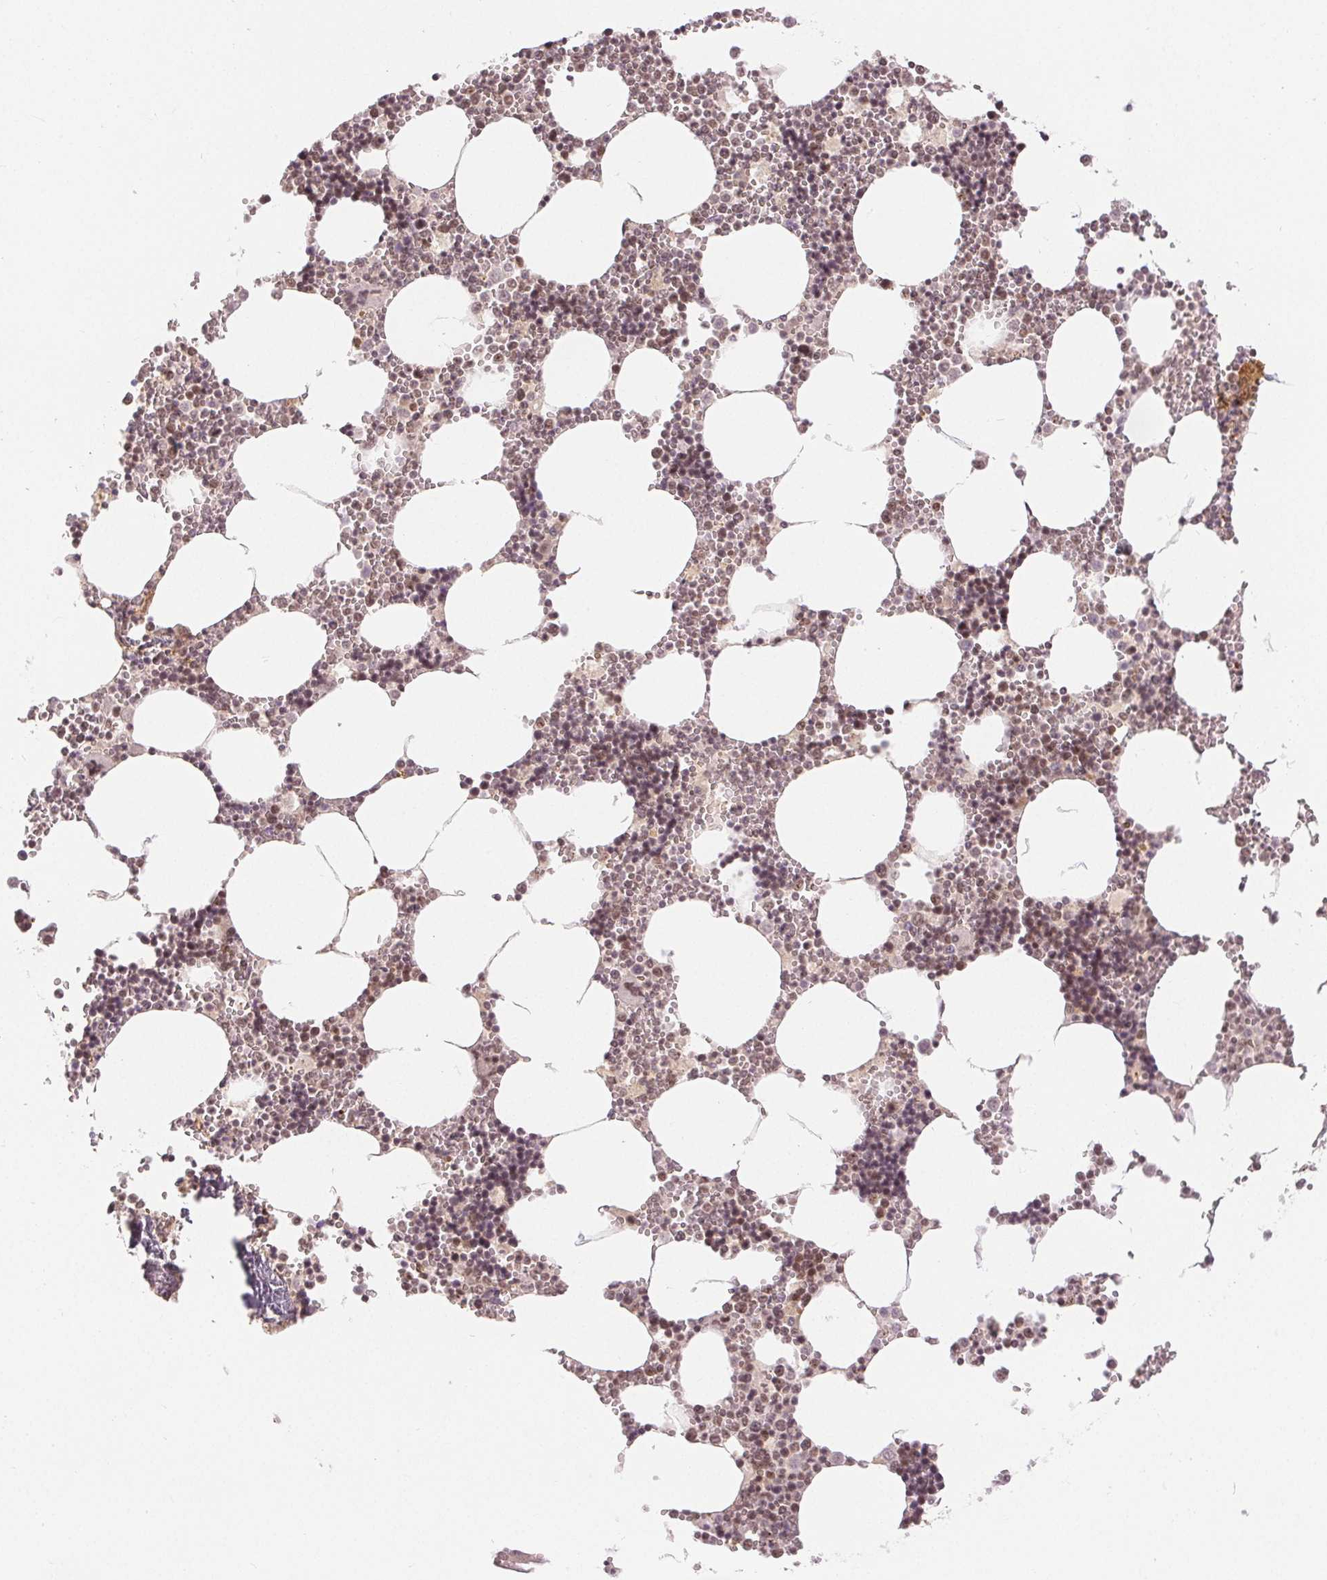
{"staining": {"intensity": "moderate", "quantity": "25%-75%", "location": "nuclear"}, "tissue": "bone marrow", "cell_type": "Hematopoietic cells", "image_type": "normal", "snomed": [{"axis": "morphology", "description": "Normal tissue, NOS"}, {"axis": "topography", "description": "Bone marrow"}], "caption": "Immunohistochemical staining of normal bone marrow exhibits moderate nuclear protein positivity in about 25%-75% of hematopoietic cells. (Stains: DAB (3,3'-diaminobenzidine) in brown, nuclei in blue, Microscopy: brightfield microscopy at high magnification).", "gene": "DEK", "patient": {"sex": "male", "age": 54}}